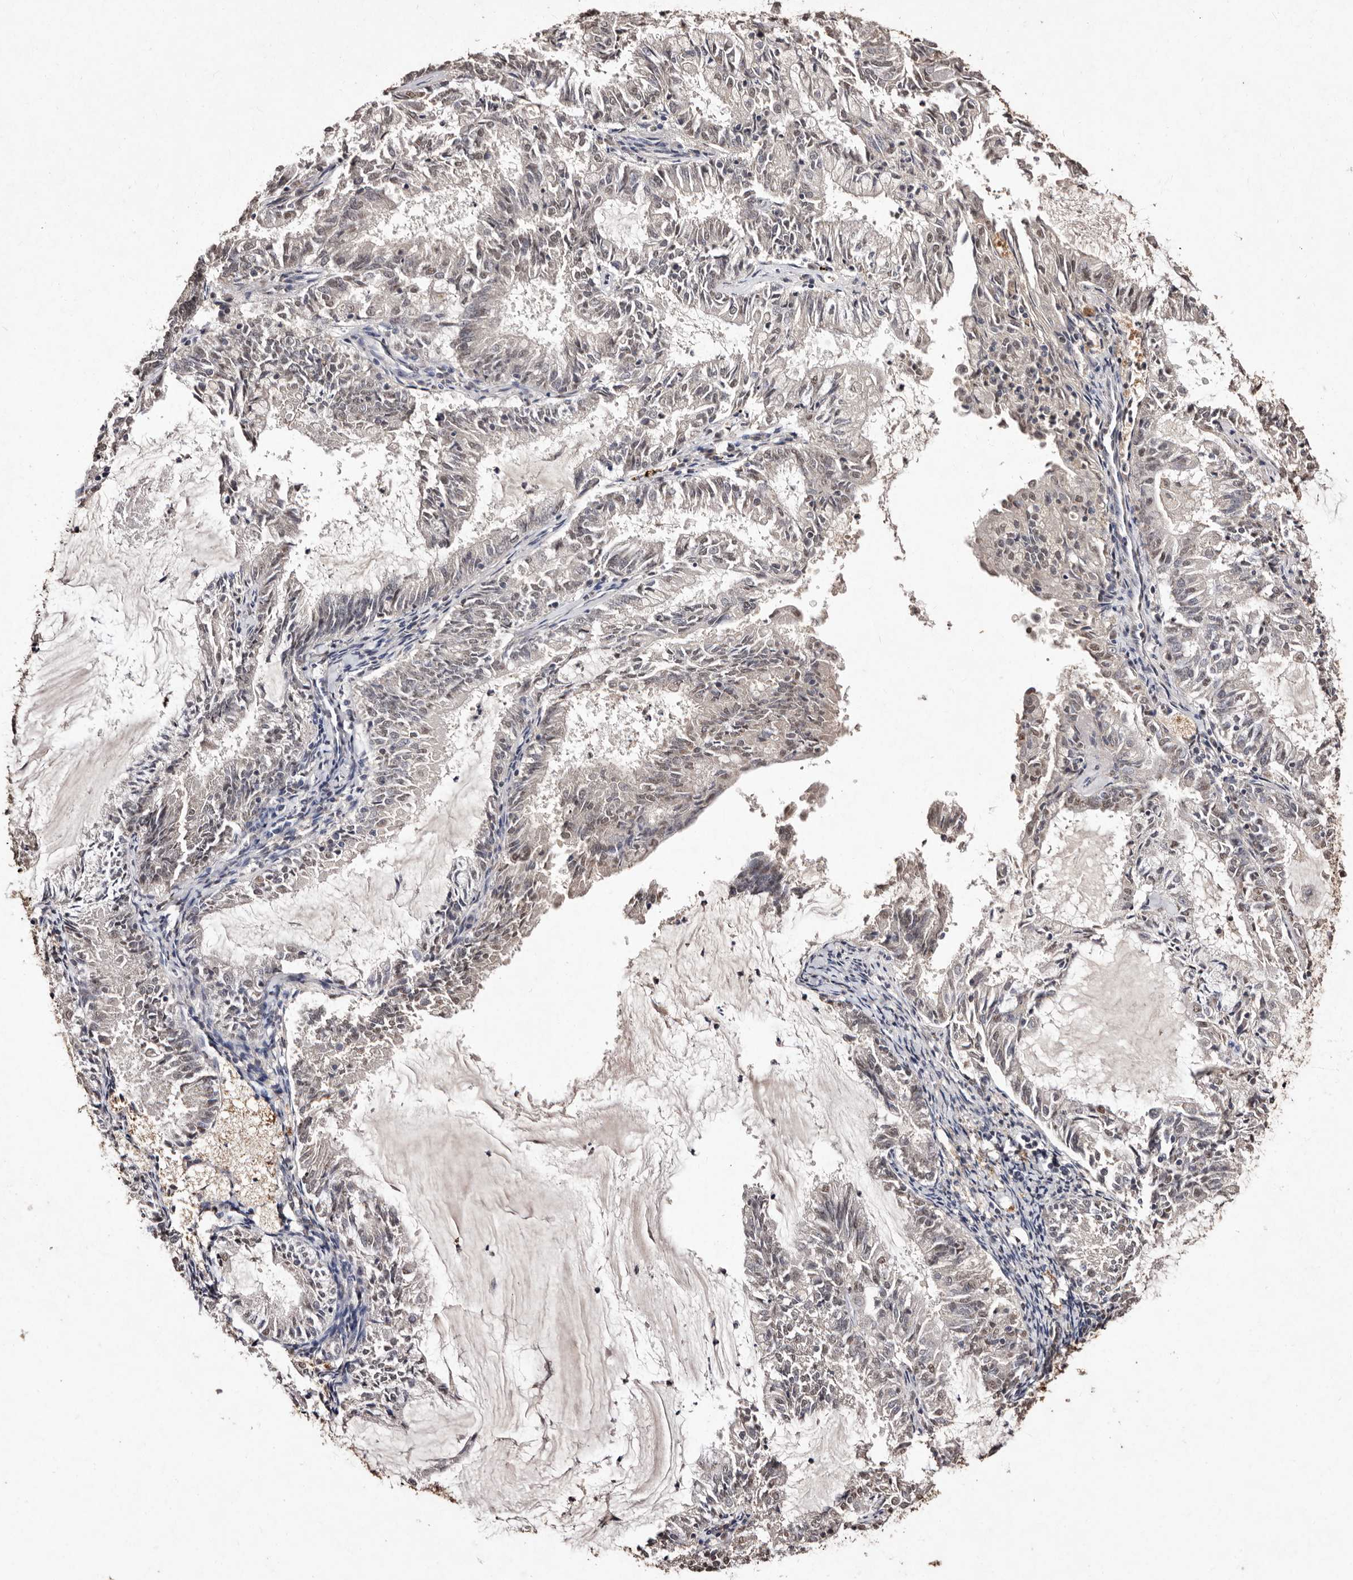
{"staining": {"intensity": "moderate", "quantity": "<25%", "location": "nuclear"}, "tissue": "endometrial cancer", "cell_type": "Tumor cells", "image_type": "cancer", "snomed": [{"axis": "morphology", "description": "Adenocarcinoma, NOS"}, {"axis": "topography", "description": "Endometrium"}], "caption": "DAB immunohistochemical staining of adenocarcinoma (endometrial) demonstrates moderate nuclear protein expression in about <25% of tumor cells.", "gene": "ERBB4", "patient": {"sex": "female", "age": 57}}